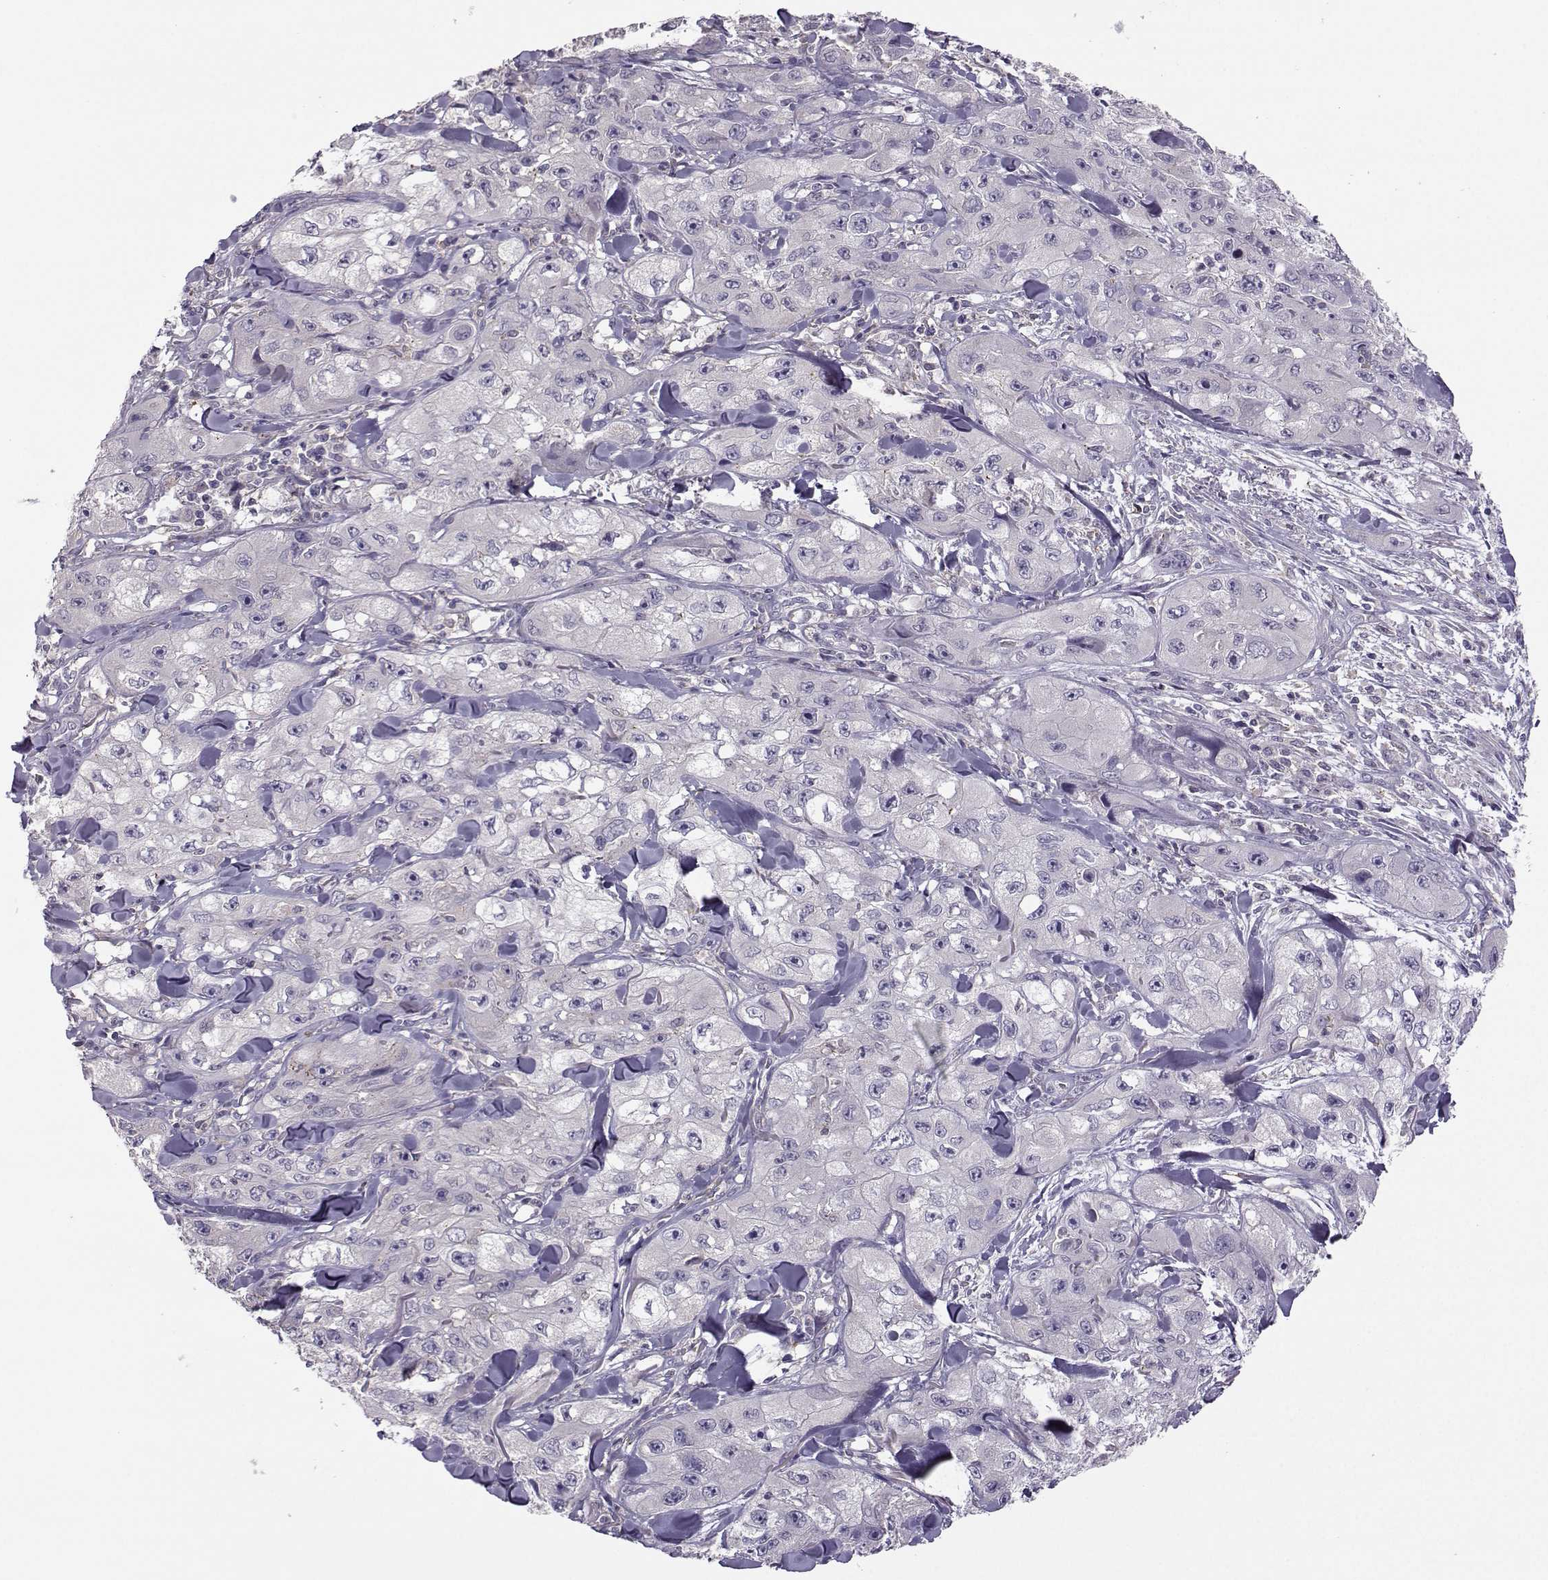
{"staining": {"intensity": "negative", "quantity": "none", "location": "none"}, "tissue": "skin cancer", "cell_type": "Tumor cells", "image_type": "cancer", "snomed": [{"axis": "morphology", "description": "Squamous cell carcinoma, NOS"}, {"axis": "topography", "description": "Skin"}, {"axis": "topography", "description": "Subcutis"}], "caption": "This image is of skin squamous cell carcinoma stained with IHC to label a protein in brown with the nuclei are counter-stained blue. There is no positivity in tumor cells.", "gene": "FCAMR", "patient": {"sex": "male", "age": 73}}